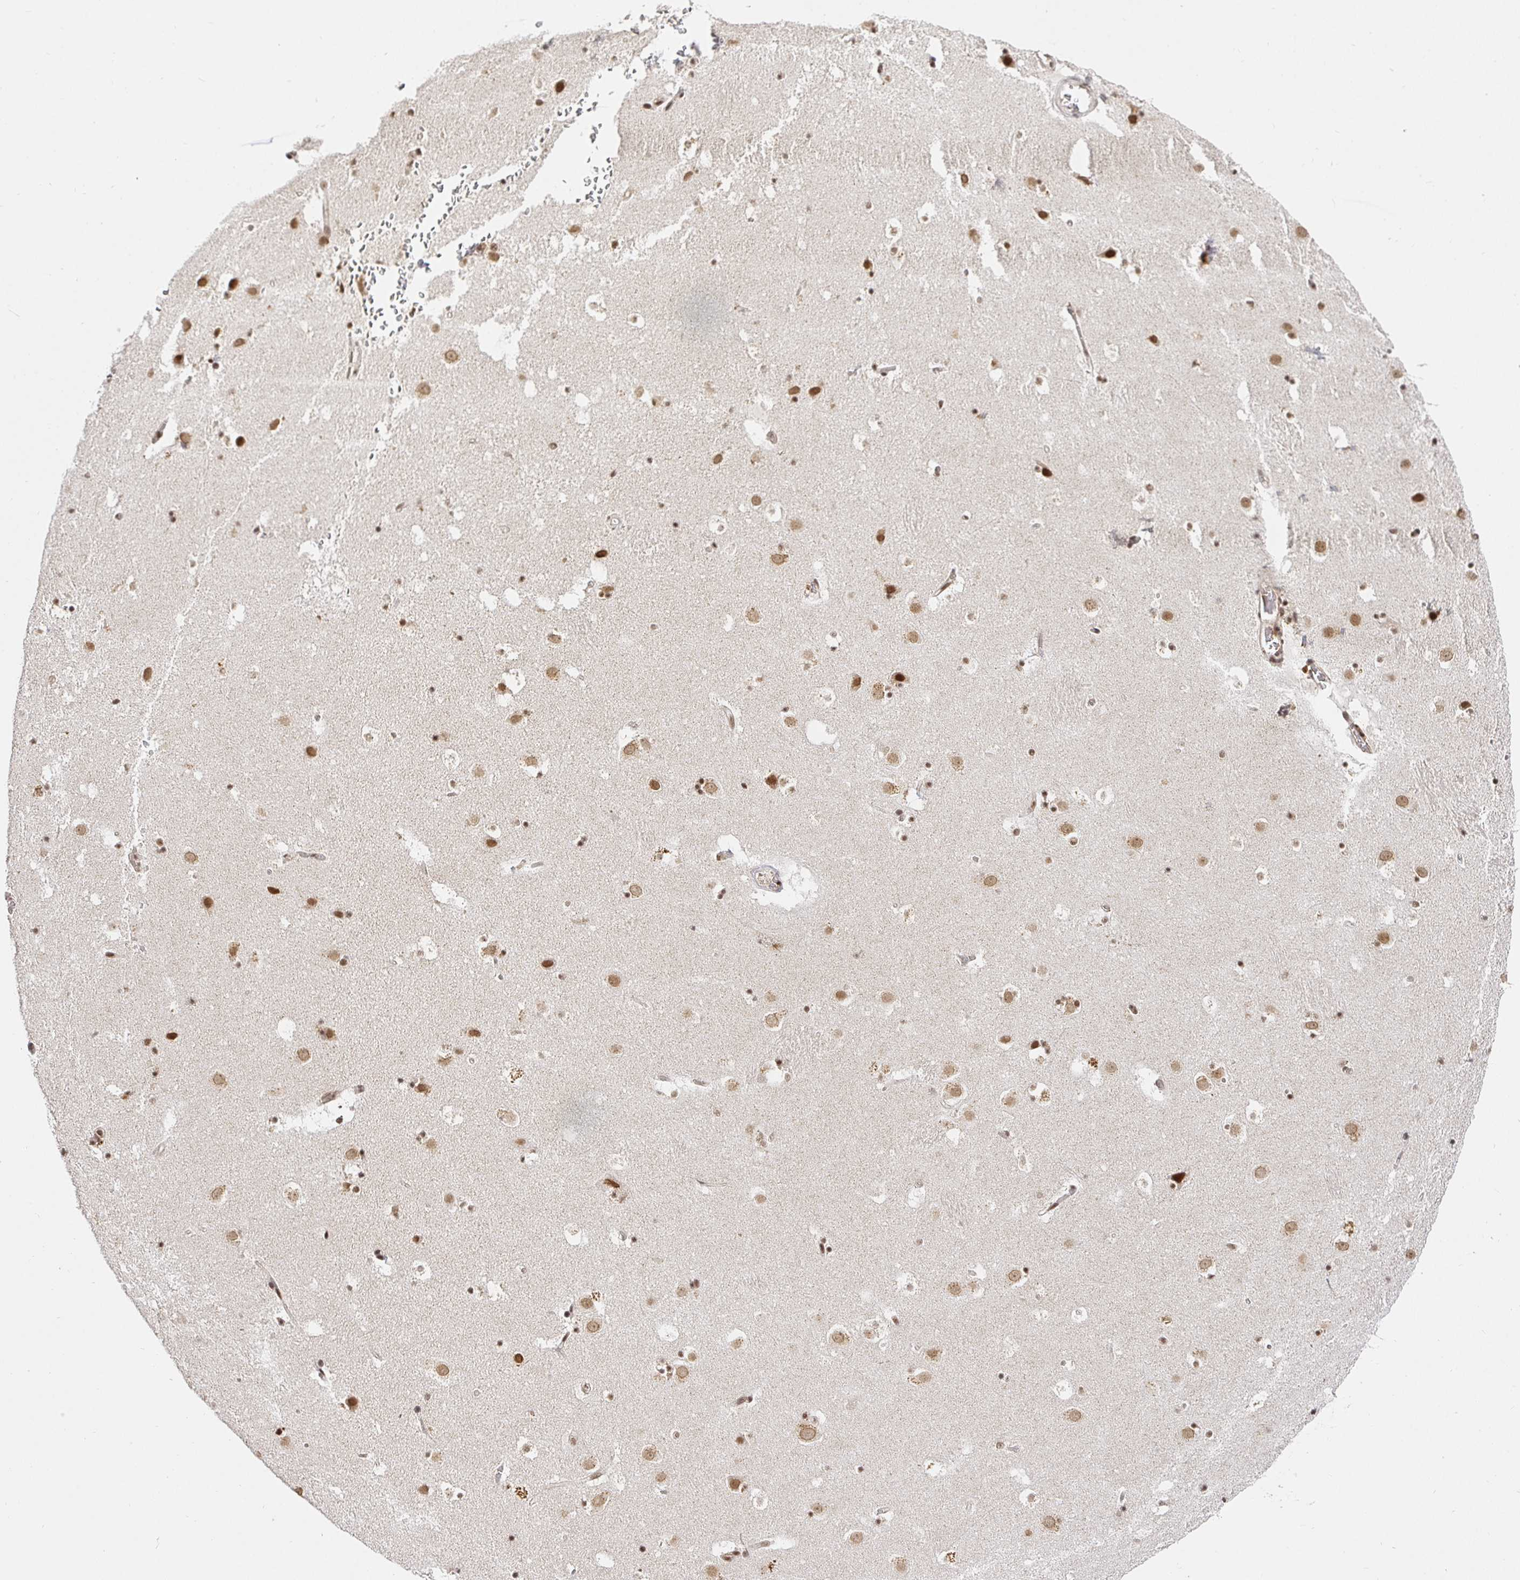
{"staining": {"intensity": "moderate", "quantity": "25%-75%", "location": "nuclear"}, "tissue": "caudate", "cell_type": "Glial cells", "image_type": "normal", "snomed": [{"axis": "morphology", "description": "Normal tissue, NOS"}, {"axis": "topography", "description": "Lateral ventricle wall"}], "caption": "This micrograph exhibits immunohistochemistry (IHC) staining of unremarkable human caudate, with medium moderate nuclear expression in approximately 25%-75% of glial cells.", "gene": "USF1", "patient": {"sex": "male", "age": 37}}